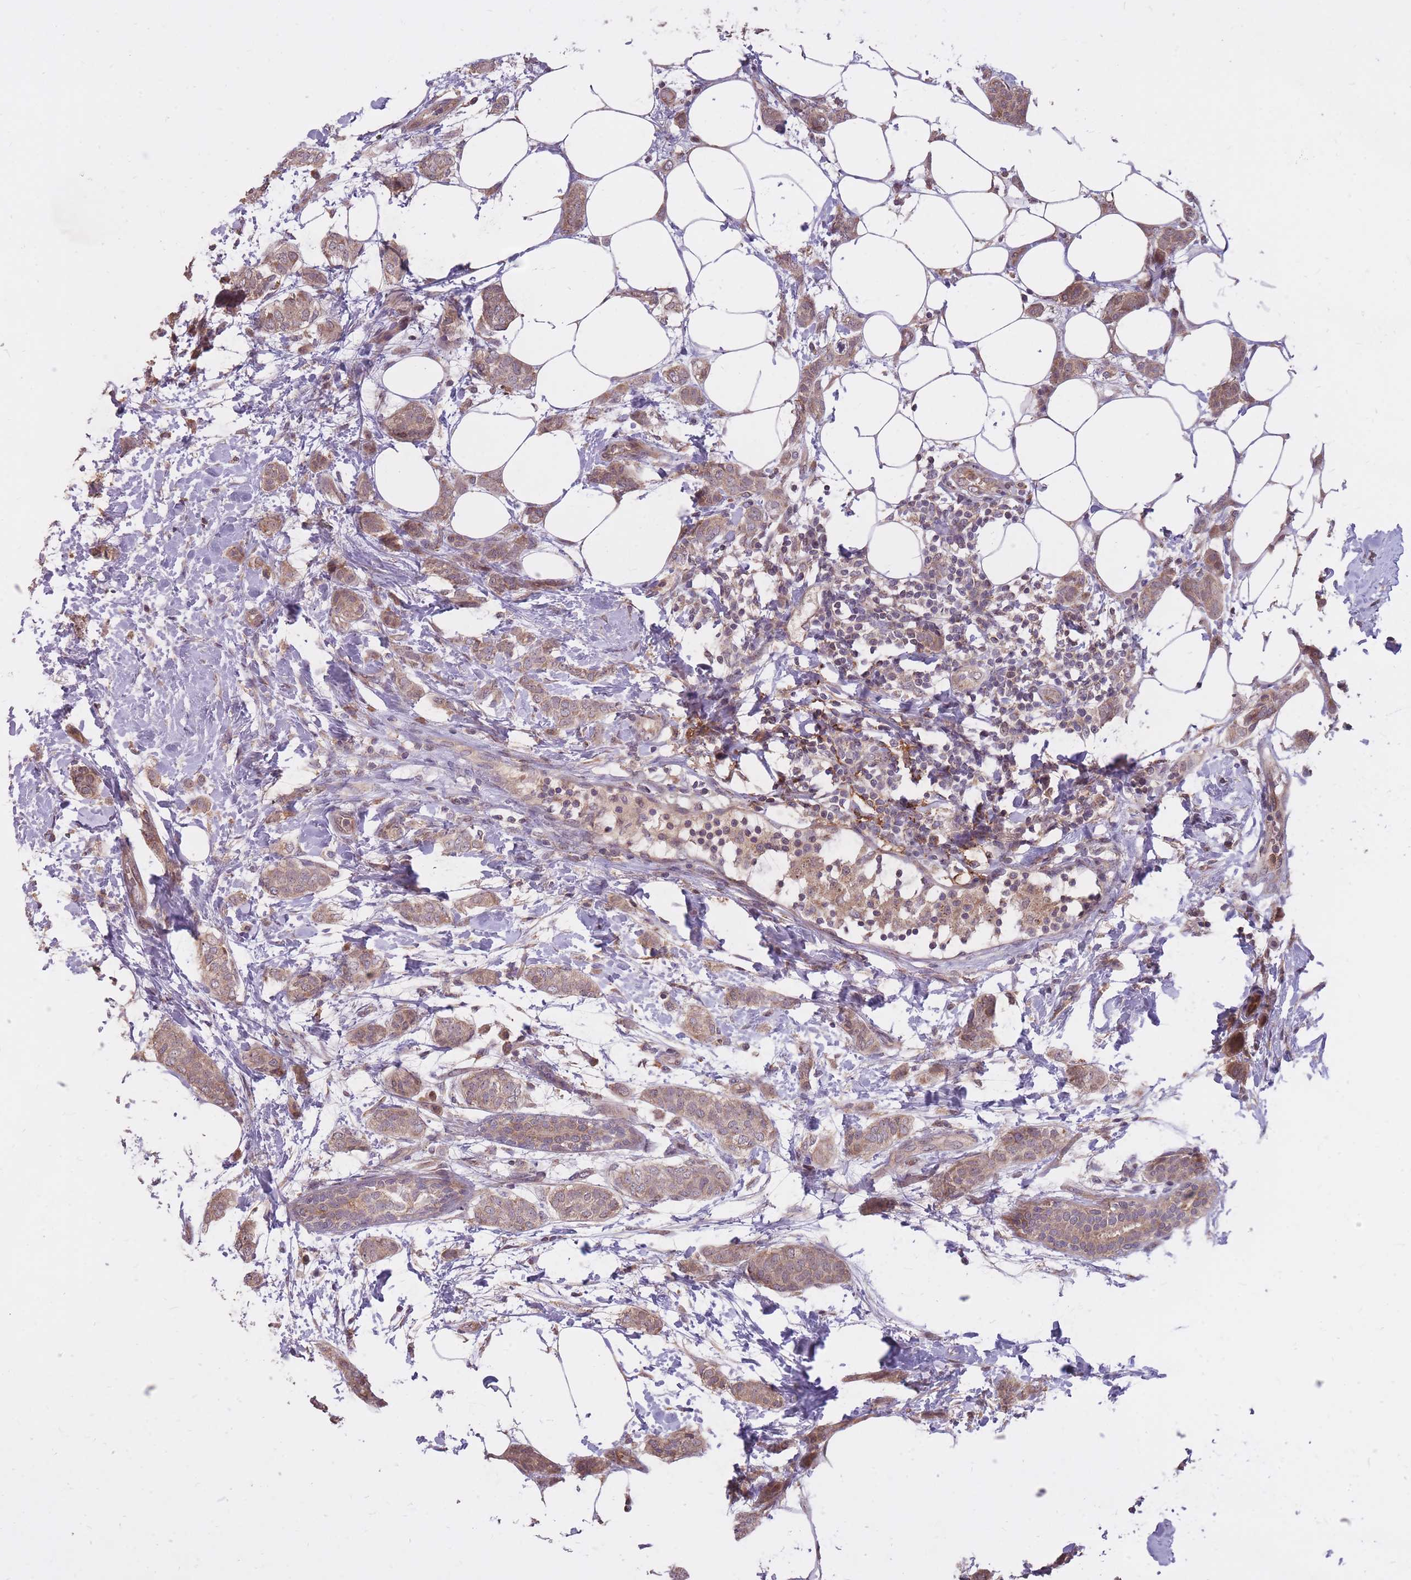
{"staining": {"intensity": "moderate", "quantity": ">75%", "location": "cytoplasmic/membranous"}, "tissue": "breast cancer", "cell_type": "Tumor cells", "image_type": "cancer", "snomed": [{"axis": "morphology", "description": "Duct carcinoma"}, {"axis": "topography", "description": "Breast"}], "caption": "Protein staining shows moderate cytoplasmic/membranous positivity in about >75% of tumor cells in breast cancer (invasive ductal carcinoma). (Stains: DAB in brown, nuclei in blue, Microscopy: brightfield microscopy at high magnification).", "gene": "IGF2BP2", "patient": {"sex": "female", "age": 72}}